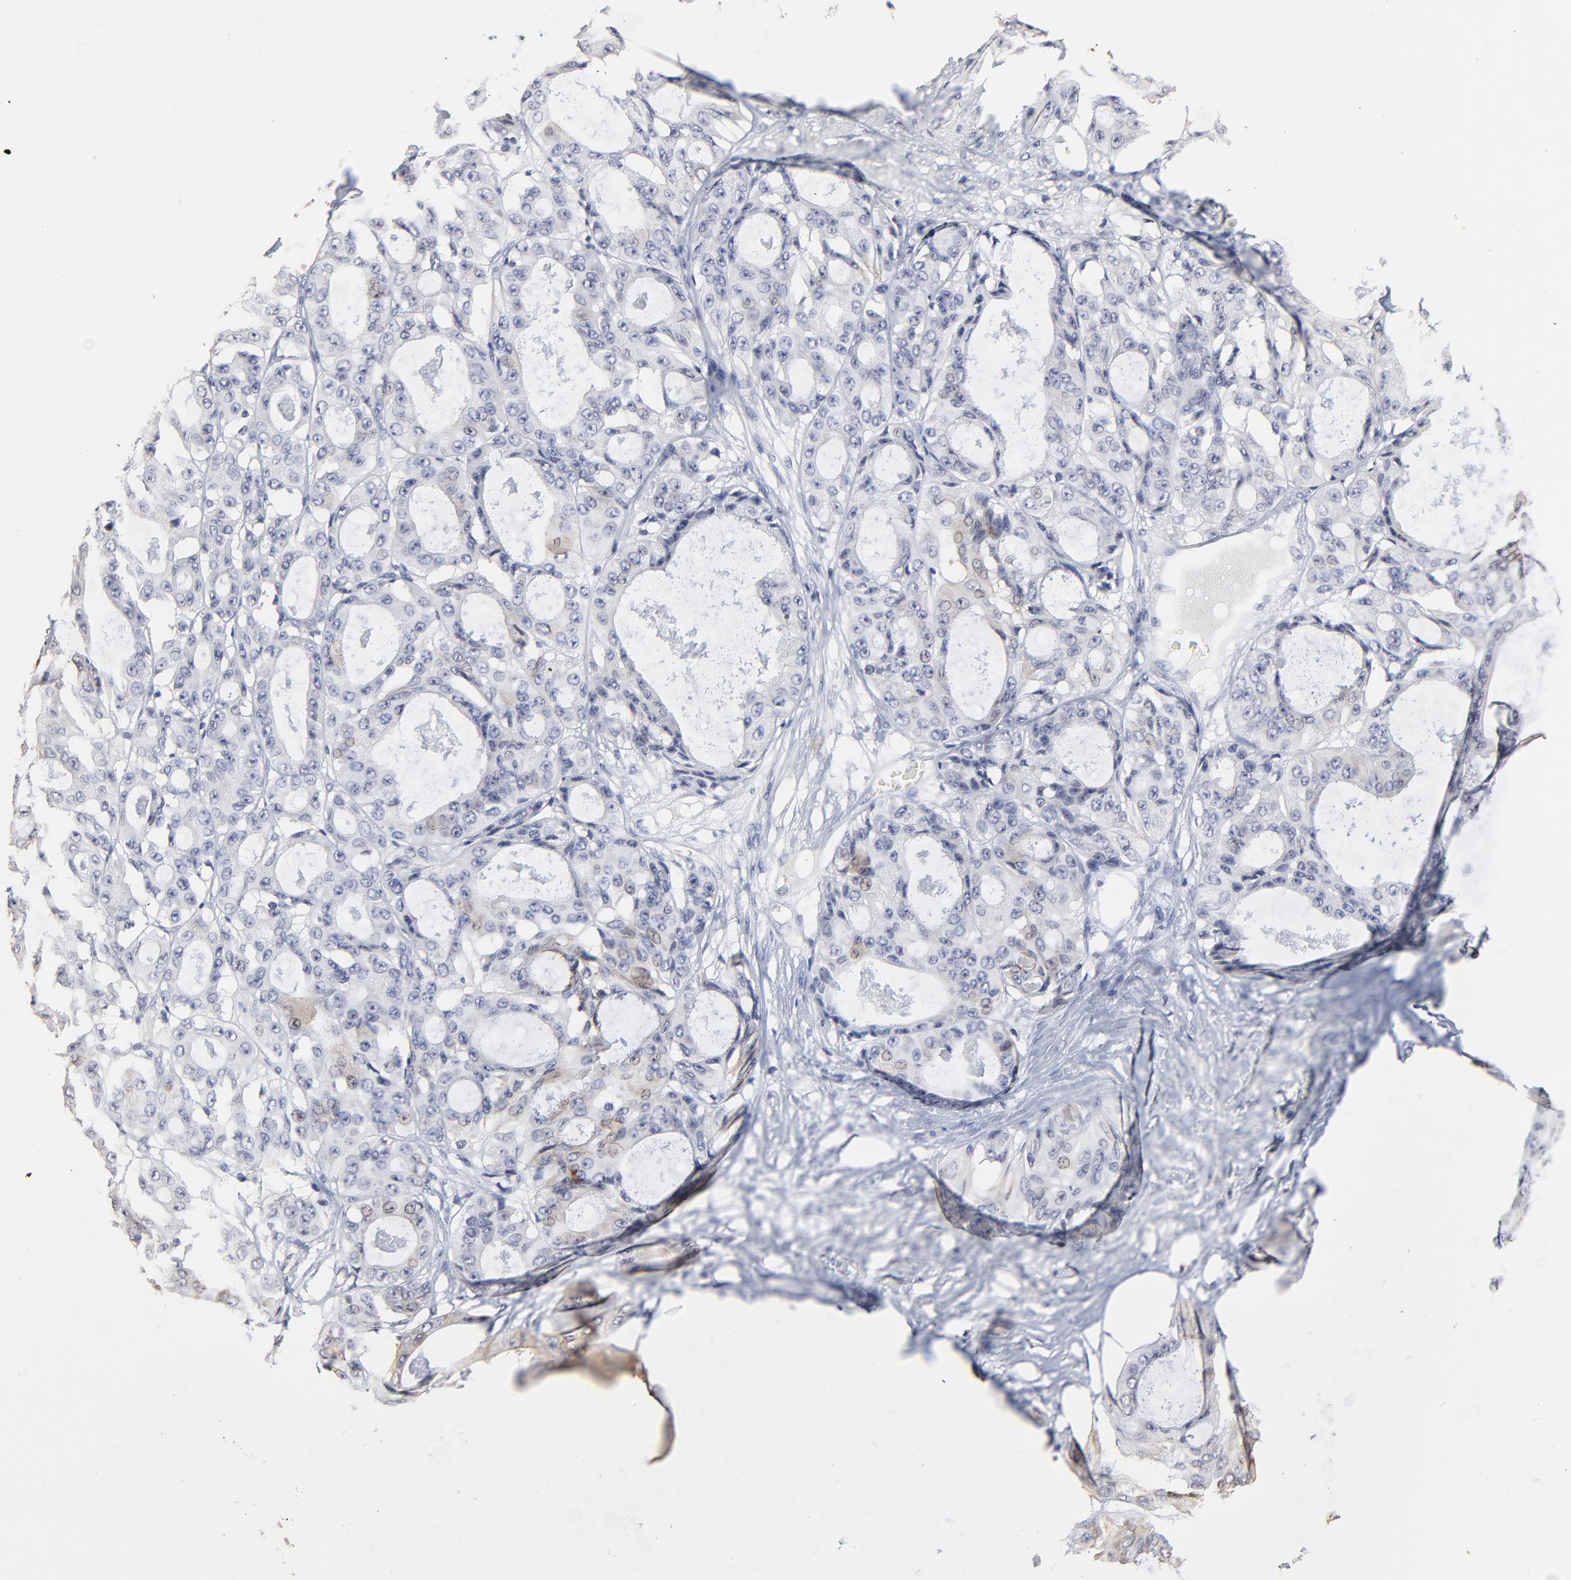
{"staining": {"intensity": "negative", "quantity": "none", "location": "none"}, "tissue": "ovarian cancer", "cell_type": "Tumor cells", "image_type": "cancer", "snomed": [{"axis": "morphology", "description": "Carcinoma, endometroid"}, {"axis": "topography", "description": "Ovary"}], "caption": "There is no significant staining in tumor cells of ovarian cancer. (DAB (3,3'-diaminobenzidine) immunohistochemistry visualized using brightfield microscopy, high magnification).", "gene": "FAM199X", "patient": {"sex": "female", "age": 61}}